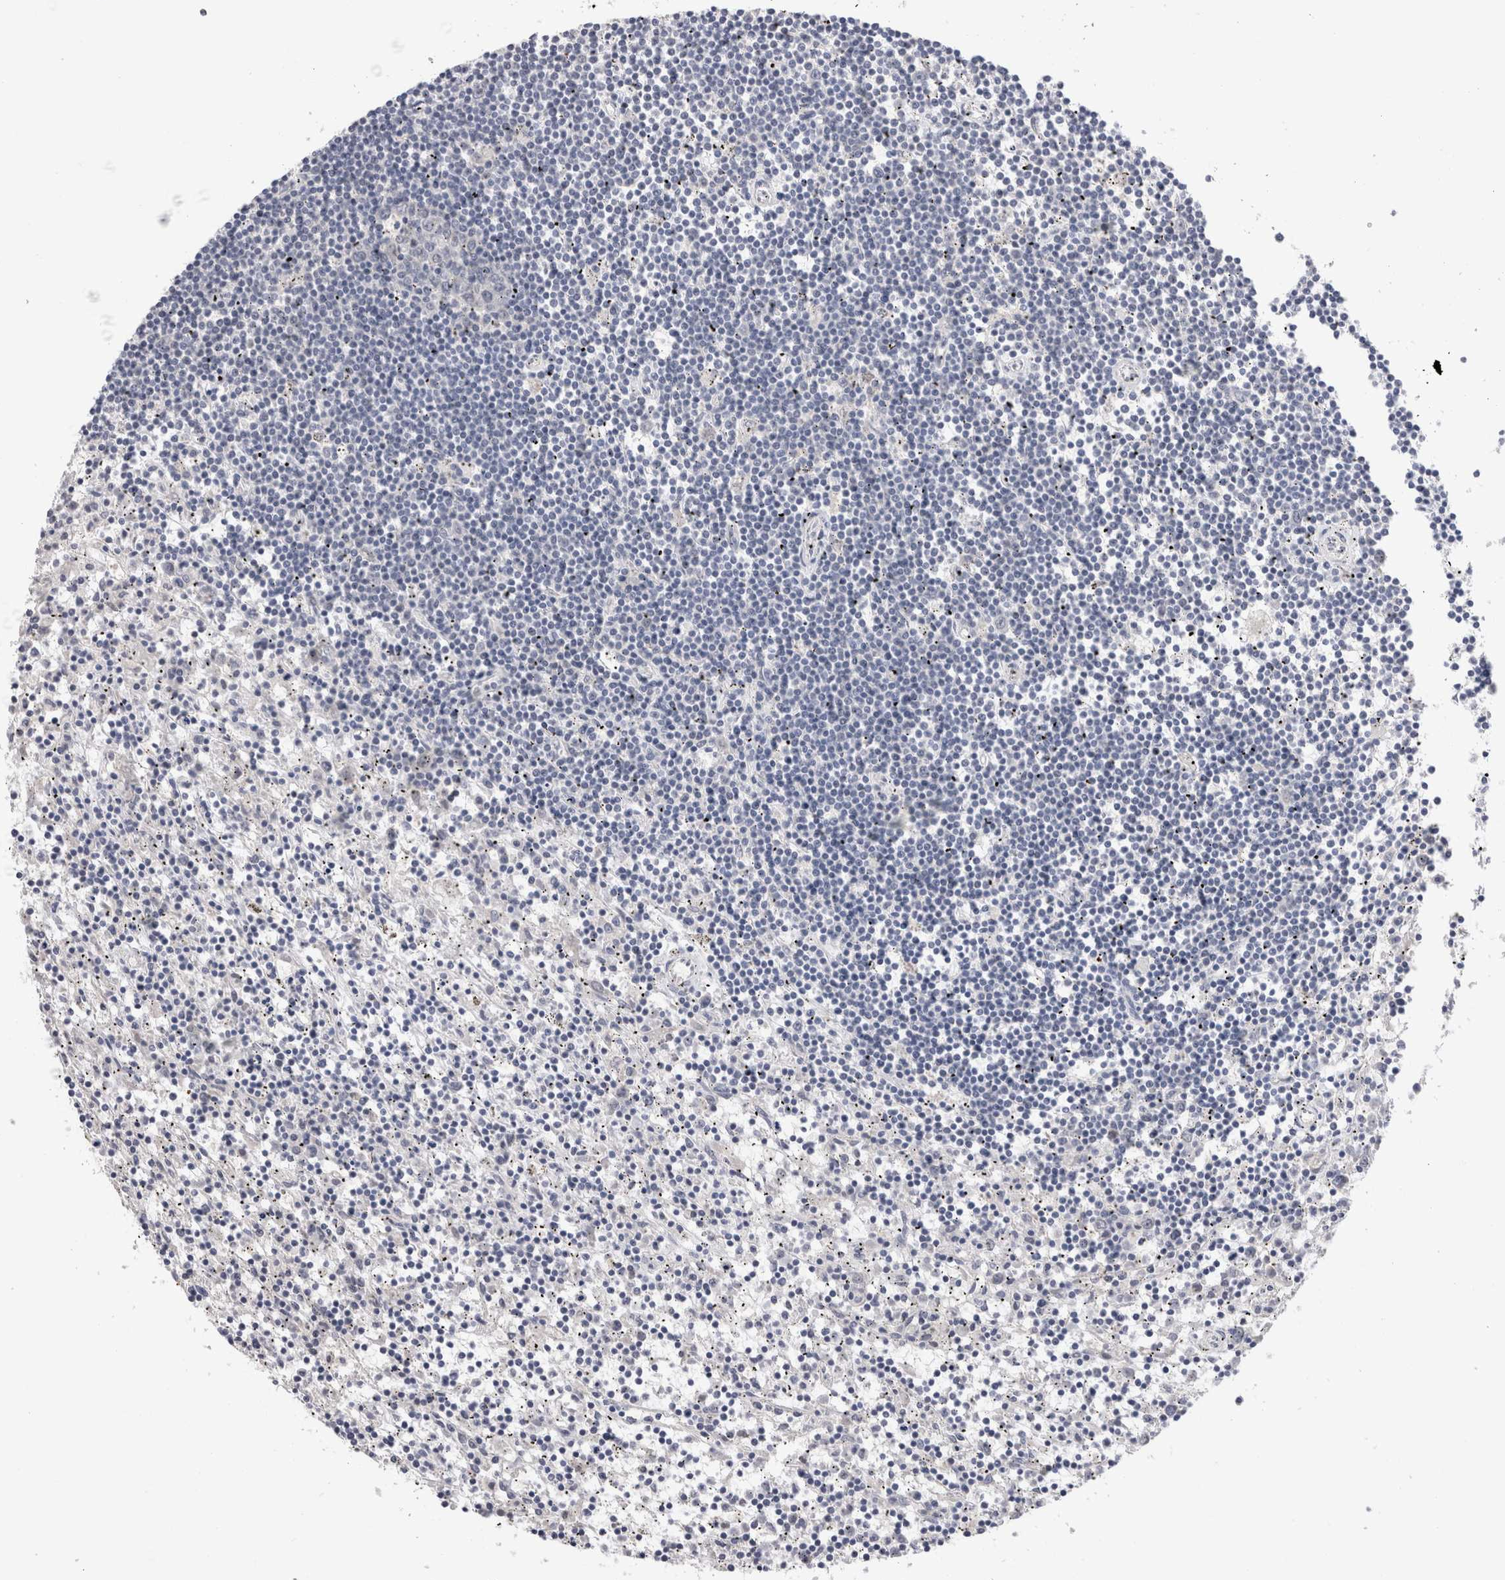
{"staining": {"intensity": "negative", "quantity": "none", "location": "none"}, "tissue": "lymphoma", "cell_type": "Tumor cells", "image_type": "cancer", "snomed": [{"axis": "morphology", "description": "Malignant lymphoma, non-Hodgkin's type, Low grade"}, {"axis": "topography", "description": "Spleen"}], "caption": "Lymphoma was stained to show a protein in brown. There is no significant positivity in tumor cells.", "gene": "CRYBG1", "patient": {"sex": "male", "age": 76}}